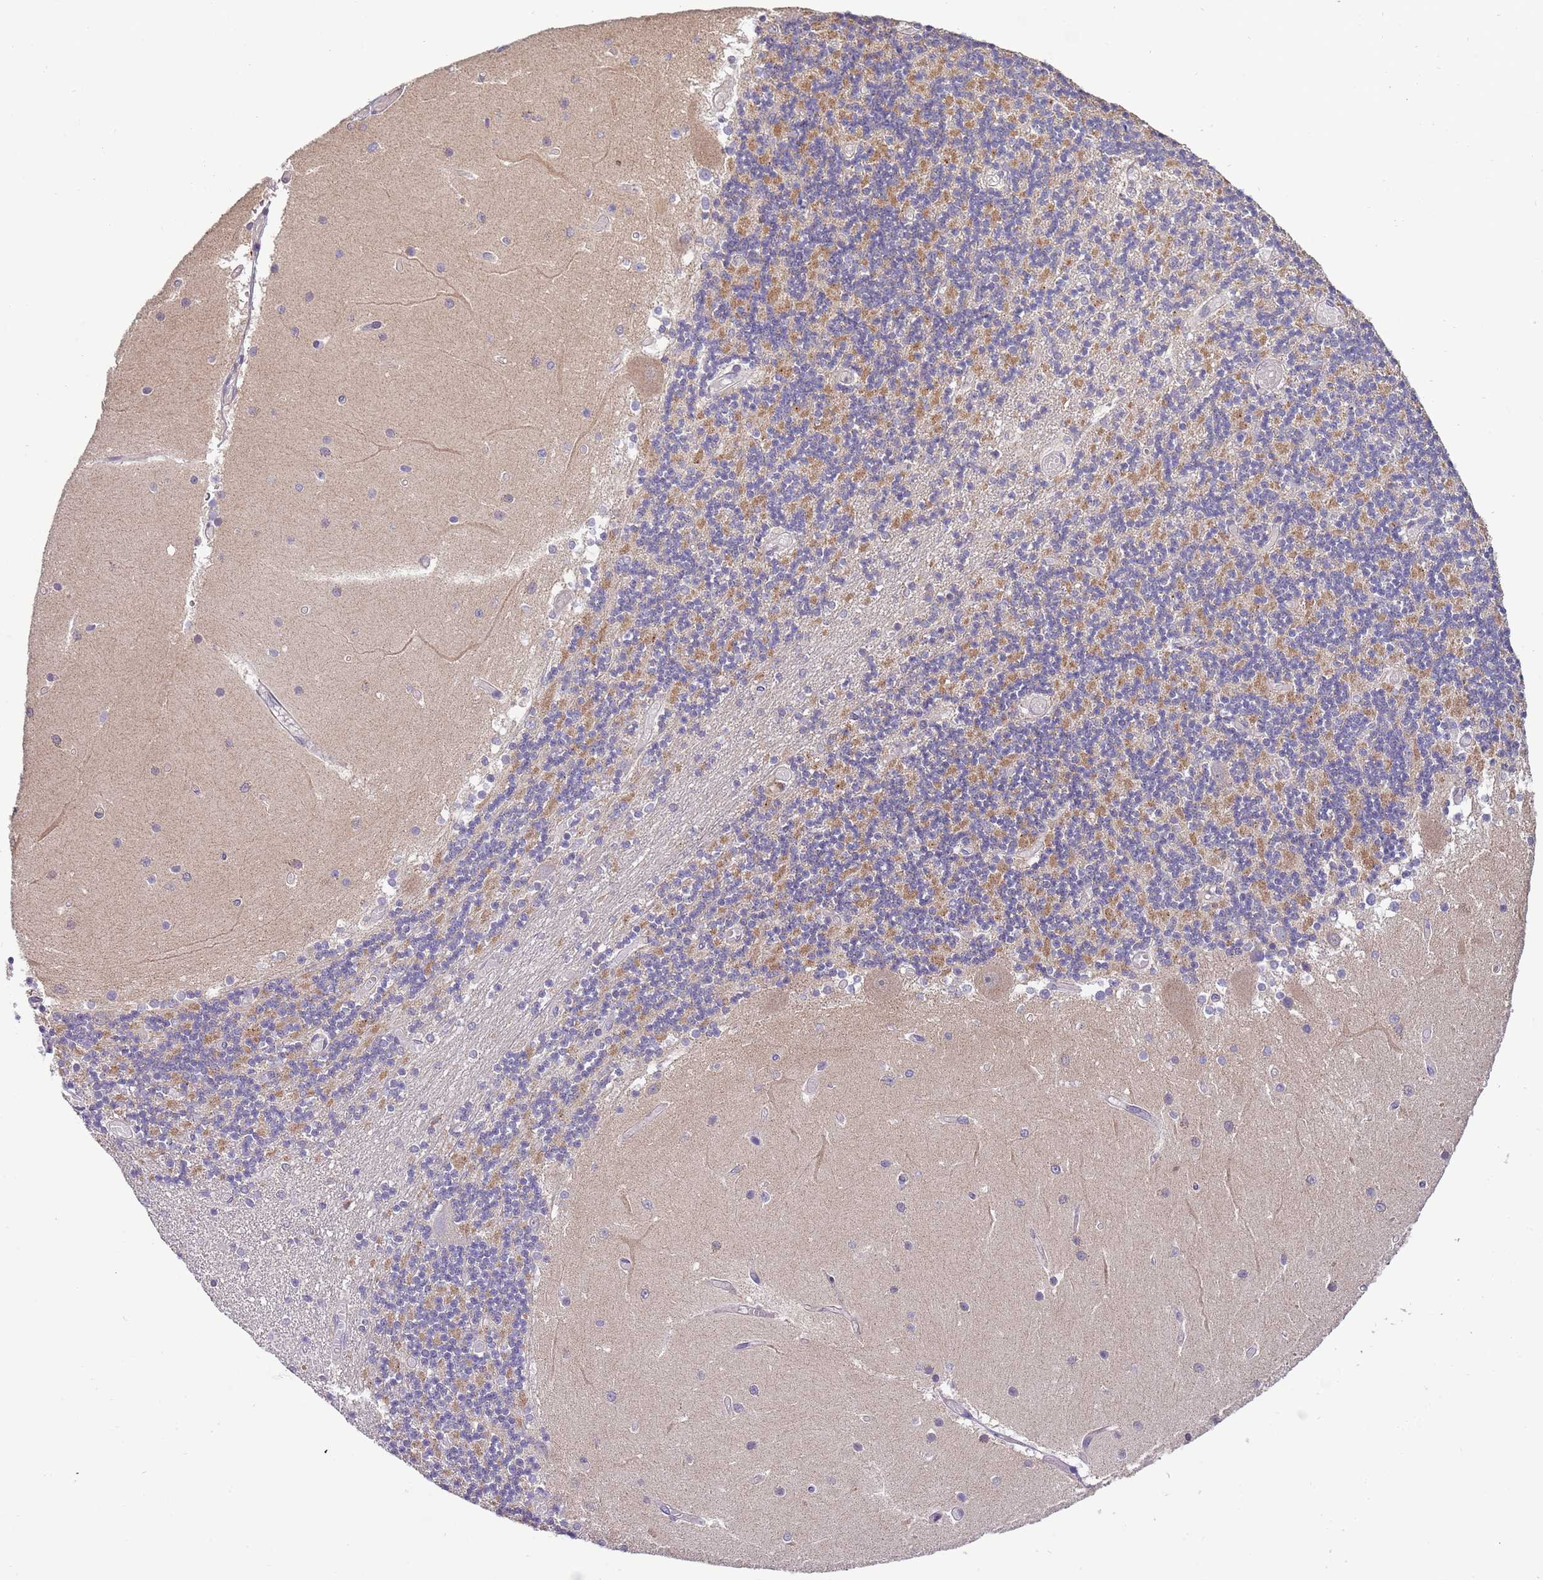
{"staining": {"intensity": "moderate", "quantity": "25%-75%", "location": "cytoplasmic/membranous"}, "tissue": "cerebellum", "cell_type": "Cells in granular layer", "image_type": "normal", "snomed": [{"axis": "morphology", "description": "Normal tissue, NOS"}, {"axis": "topography", "description": "Cerebellum"}], "caption": "A micrograph of human cerebellum stained for a protein displays moderate cytoplasmic/membranous brown staining in cells in granular layer. (IHC, brightfield microscopy, high magnification).", "gene": "RNF181", "patient": {"sex": "female", "age": 28}}